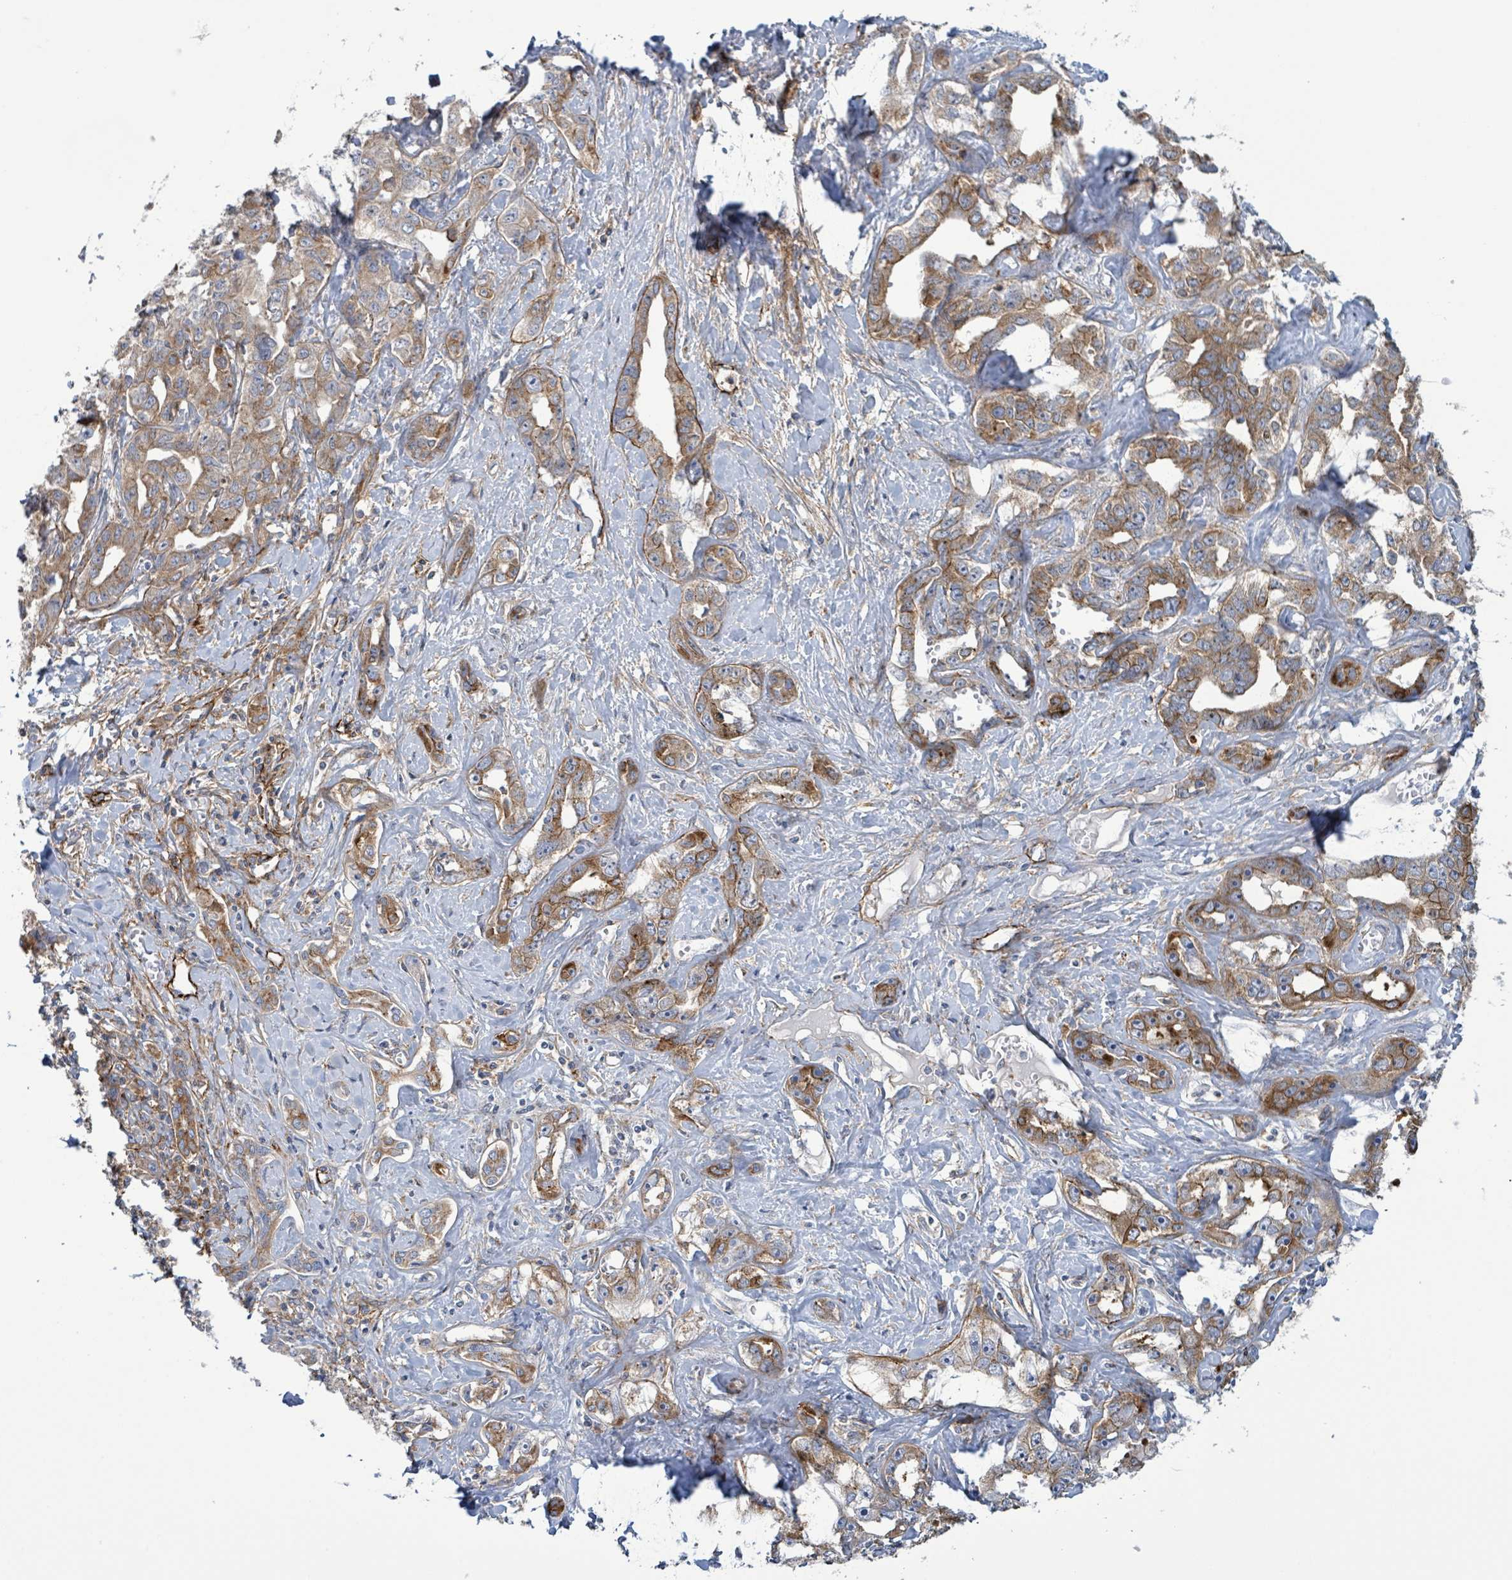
{"staining": {"intensity": "moderate", "quantity": "25%-75%", "location": "cytoplasmic/membranous"}, "tissue": "liver cancer", "cell_type": "Tumor cells", "image_type": "cancer", "snomed": [{"axis": "morphology", "description": "Cholangiocarcinoma"}, {"axis": "topography", "description": "Liver"}], "caption": "IHC of human liver cancer demonstrates medium levels of moderate cytoplasmic/membranous positivity in approximately 25%-75% of tumor cells.", "gene": "EGFL7", "patient": {"sex": "male", "age": 59}}